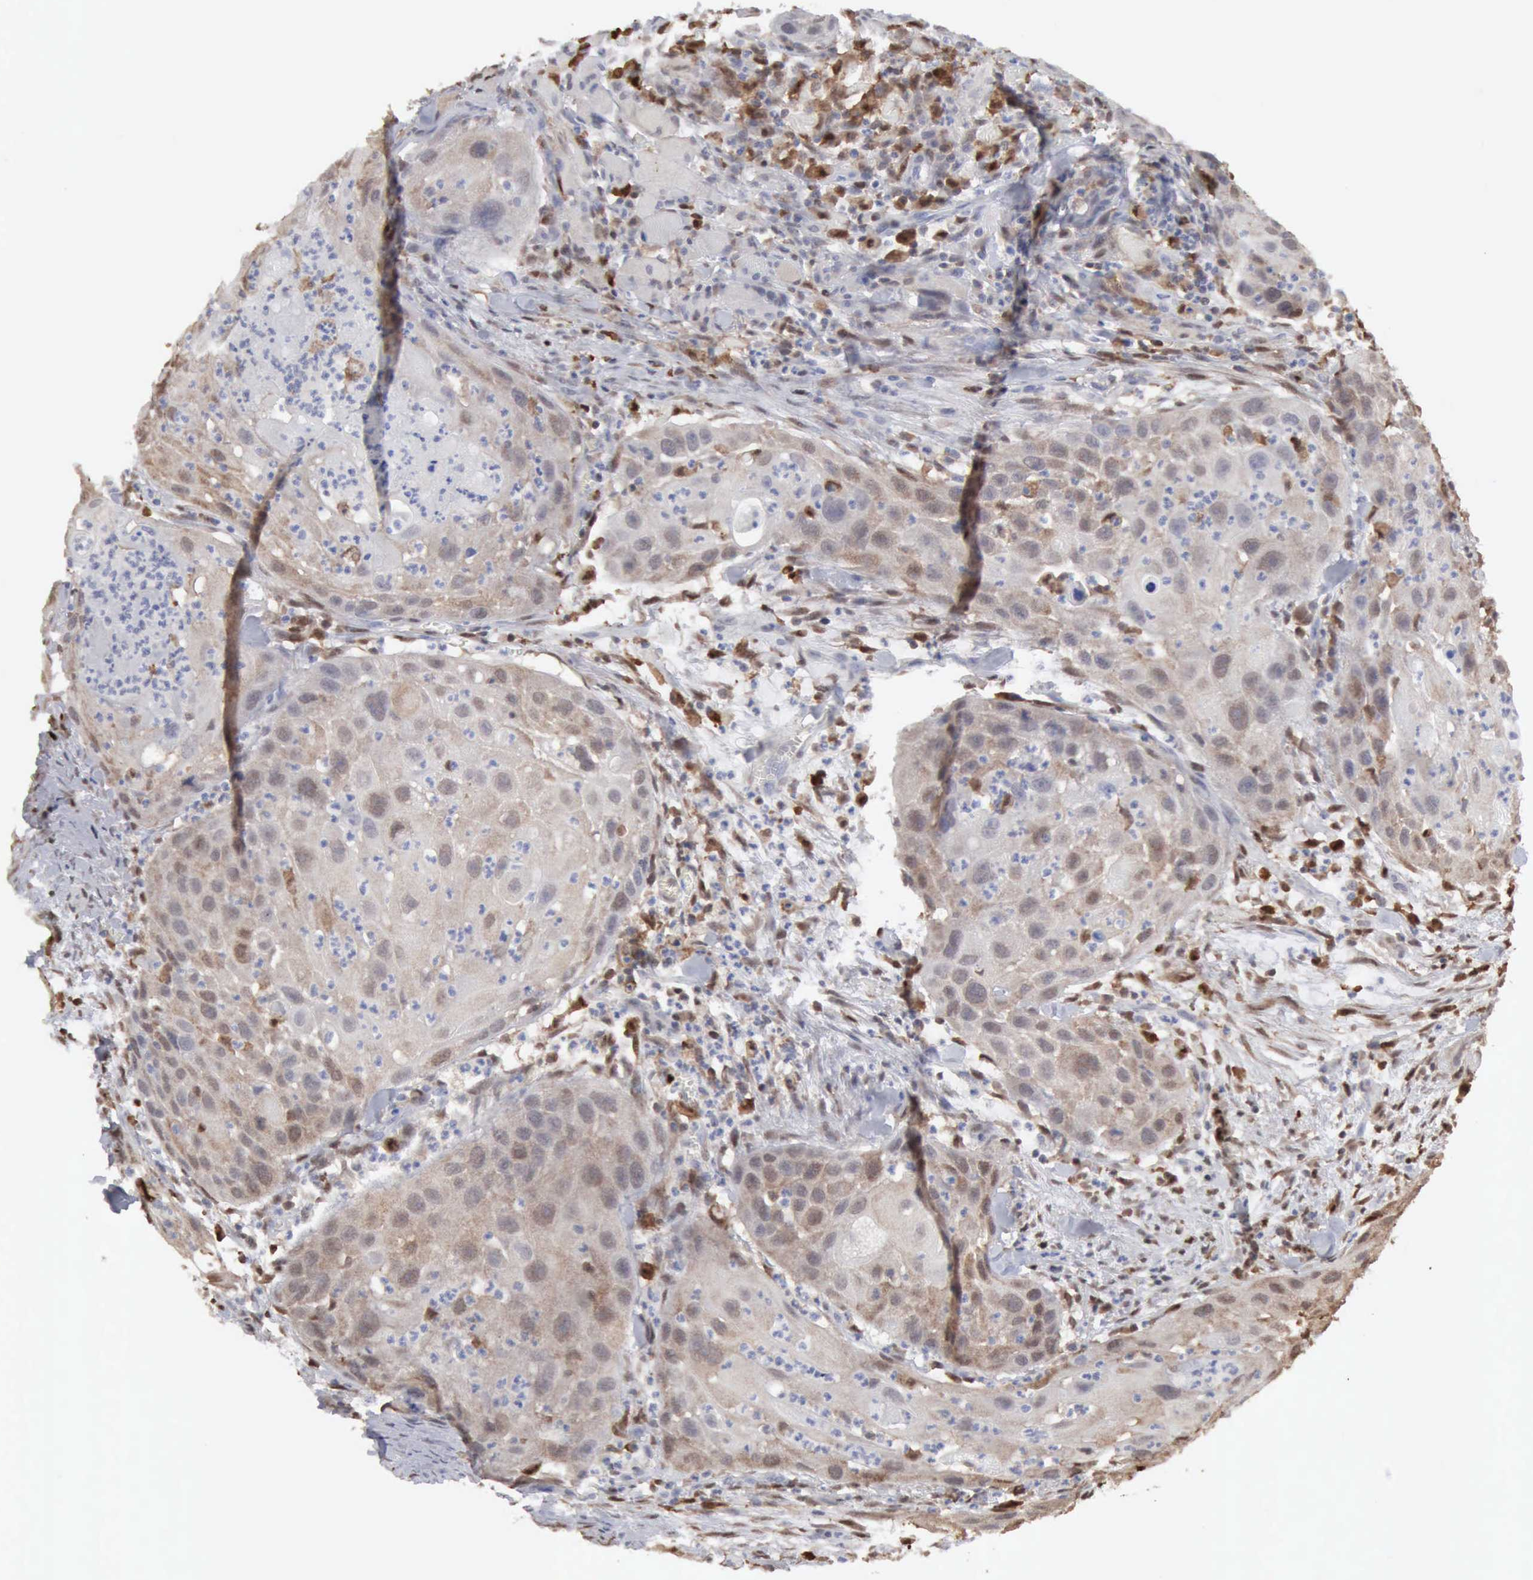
{"staining": {"intensity": "weak", "quantity": "<25%", "location": "cytoplasmic/membranous,nuclear"}, "tissue": "head and neck cancer", "cell_type": "Tumor cells", "image_type": "cancer", "snomed": [{"axis": "morphology", "description": "Squamous cell carcinoma, NOS"}, {"axis": "topography", "description": "Head-Neck"}], "caption": "A photomicrograph of head and neck squamous cell carcinoma stained for a protein exhibits no brown staining in tumor cells.", "gene": "STAT1", "patient": {"sex": "male", "age": 64}}